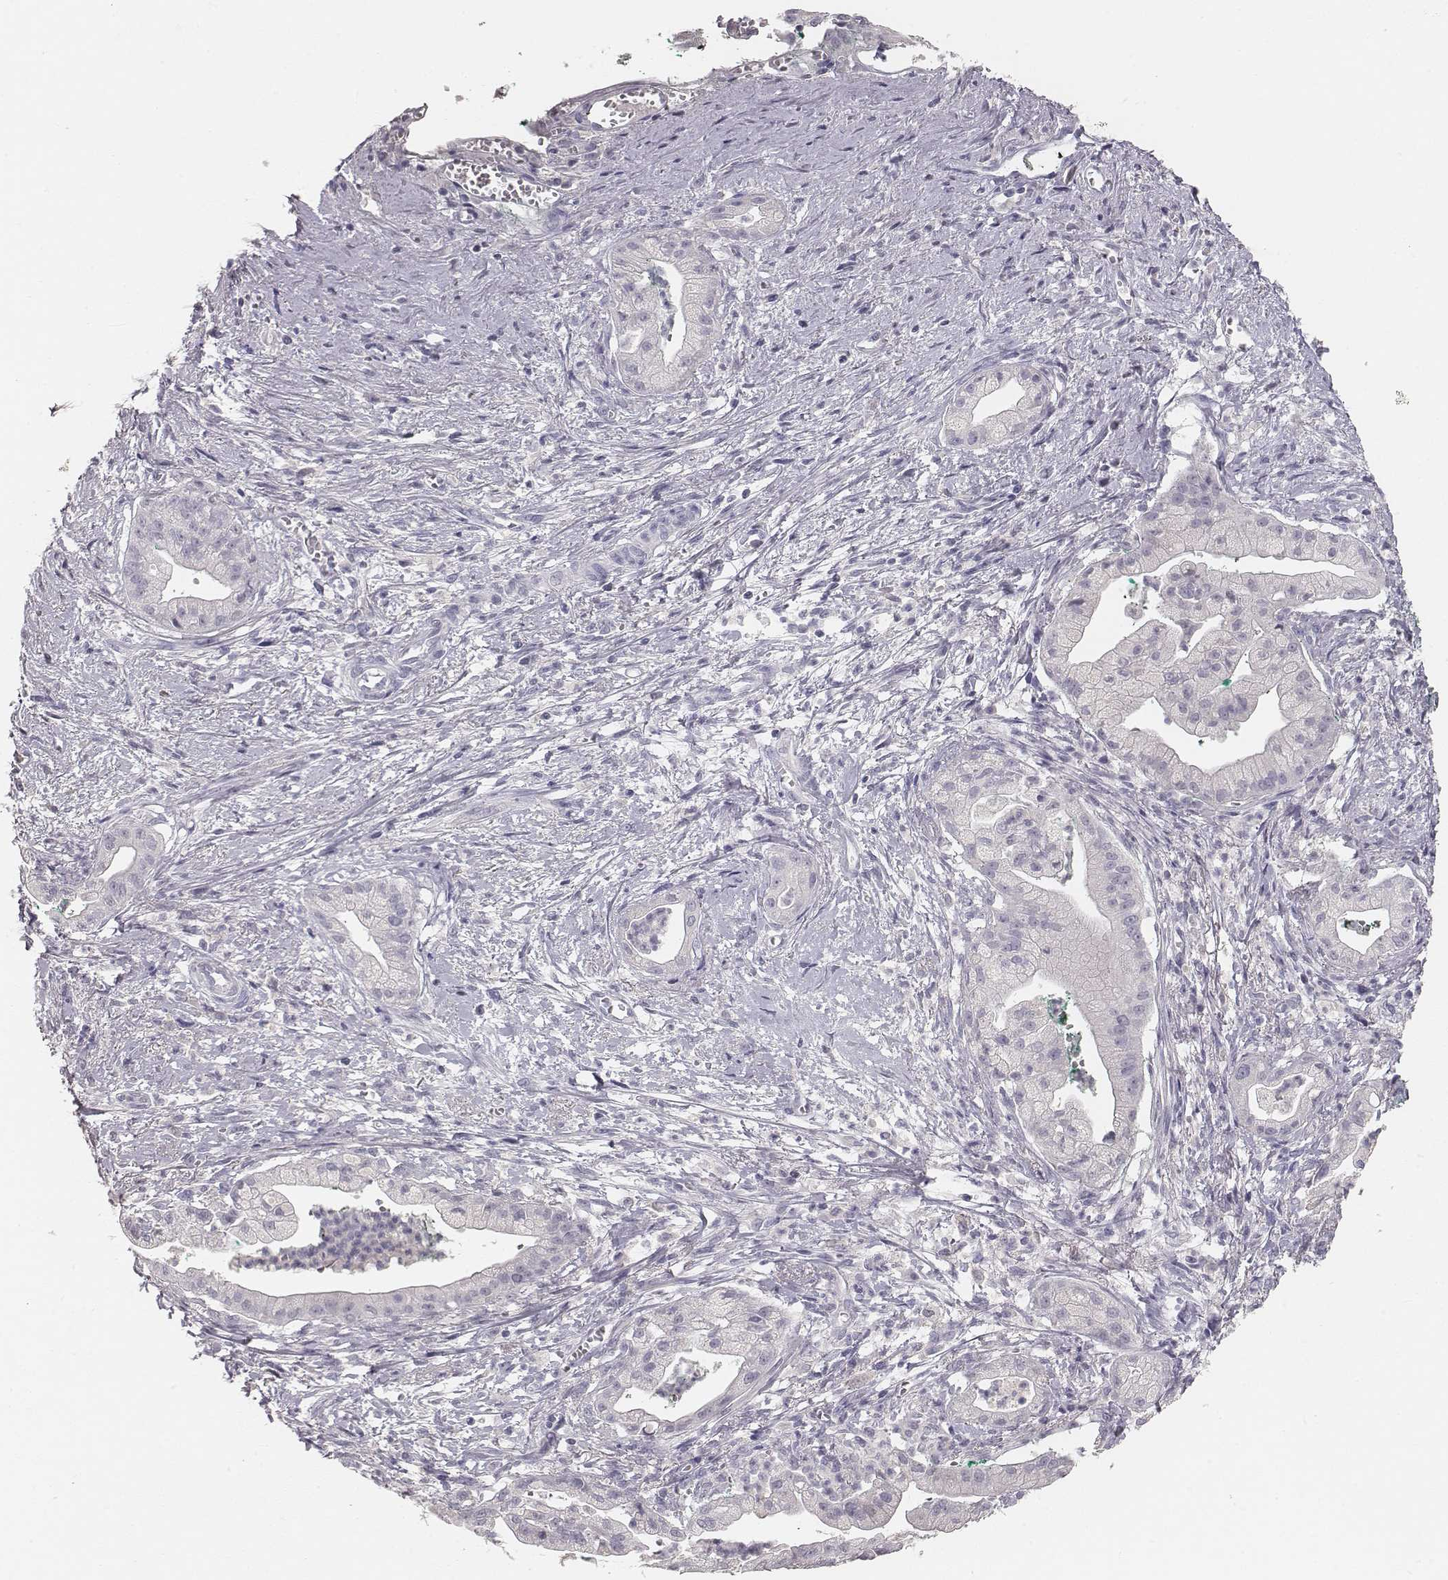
{"staining": {"intensity": "negative", "quantity": "none", "location": "none"}, "tissue": "pancreatic cancer", "cell_type": "Tumor cells", "image_type": "cancer", "snomed": [{"axis": "morphology", "description": "Normal tissue, NOS"}, {"axis": "morphology", "description": "Adenocarcinoma, NOS"}, {"axis": "topography", "description": "Lymph node"}, {"axis": "topography", "description": "Pancreas"}], "caption": "This histopathology image is of pancreatic adenocarcinoma stained with IHC to label a protein in brown with the nuclei are counter-stained blue. There is no positivity in tumor cells.", "gene": "MYH6", "patient": {"sex": "female", "age": 58}}